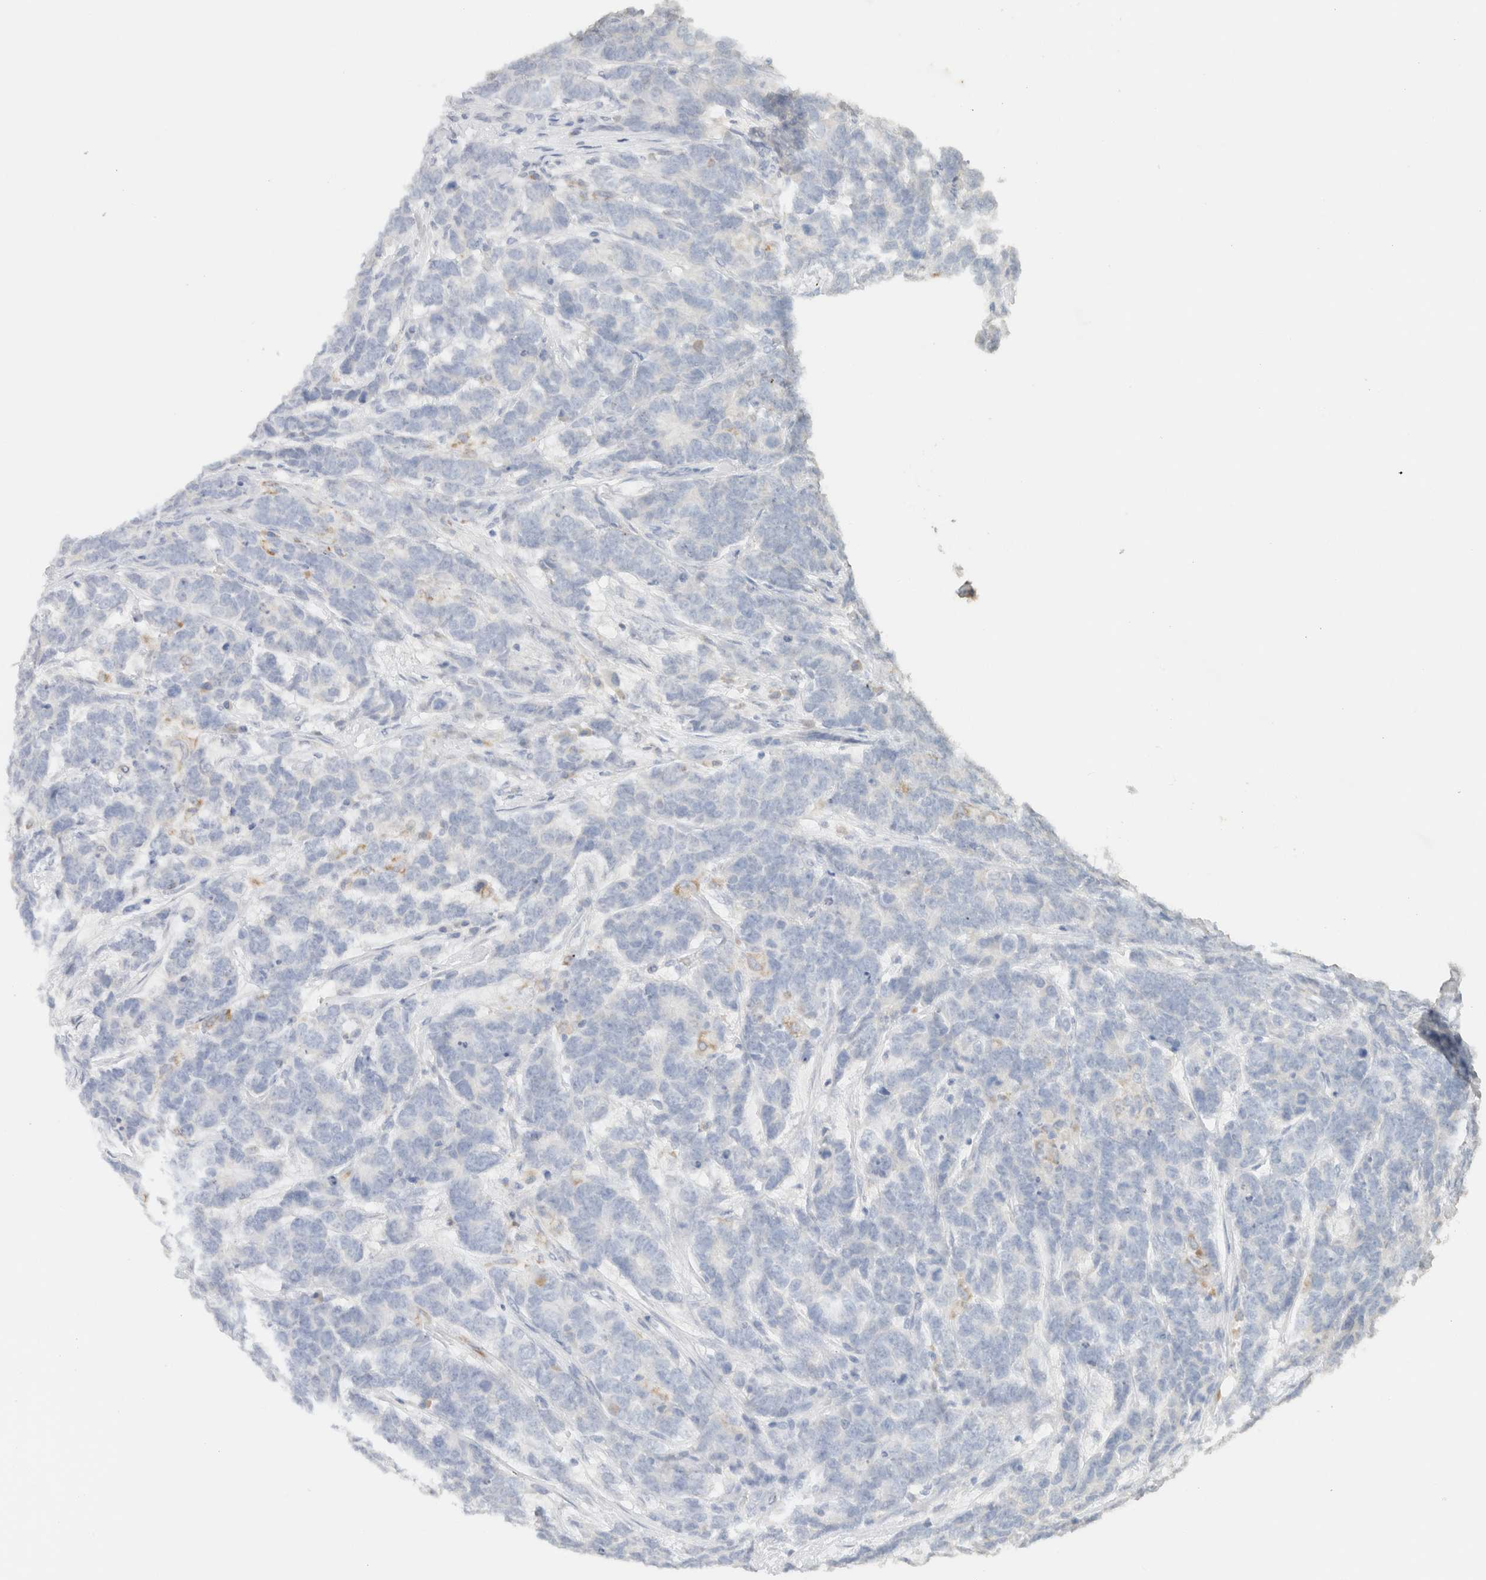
{"staining": {"intensity": "negative", "quantity": "none", "location": "none"}, "tissue": "testis cancer", "cell_type": "Tumor cells", "image_type": "cancer", "snomed": [{"axis": "morphology", "description": "Carcinoma, Embryonal, NOS"}, {"axis": "topography", "description": "Testis"}], "caption": "High power microscopy photomicrograph of an immunohistochemistry (IHC) image of testis cancer (embryonal carcinoma), revealing no significant staining in tumor cells. The staining was performed using DAB (3,3'-diaminobenzidine) to visualize the protein expression in brown, while the nuclei were stained in blue with hematoxylin (Magnification: 20x).", "gene": "CPA1", "patient": {"sex": "male", "age": 26}}